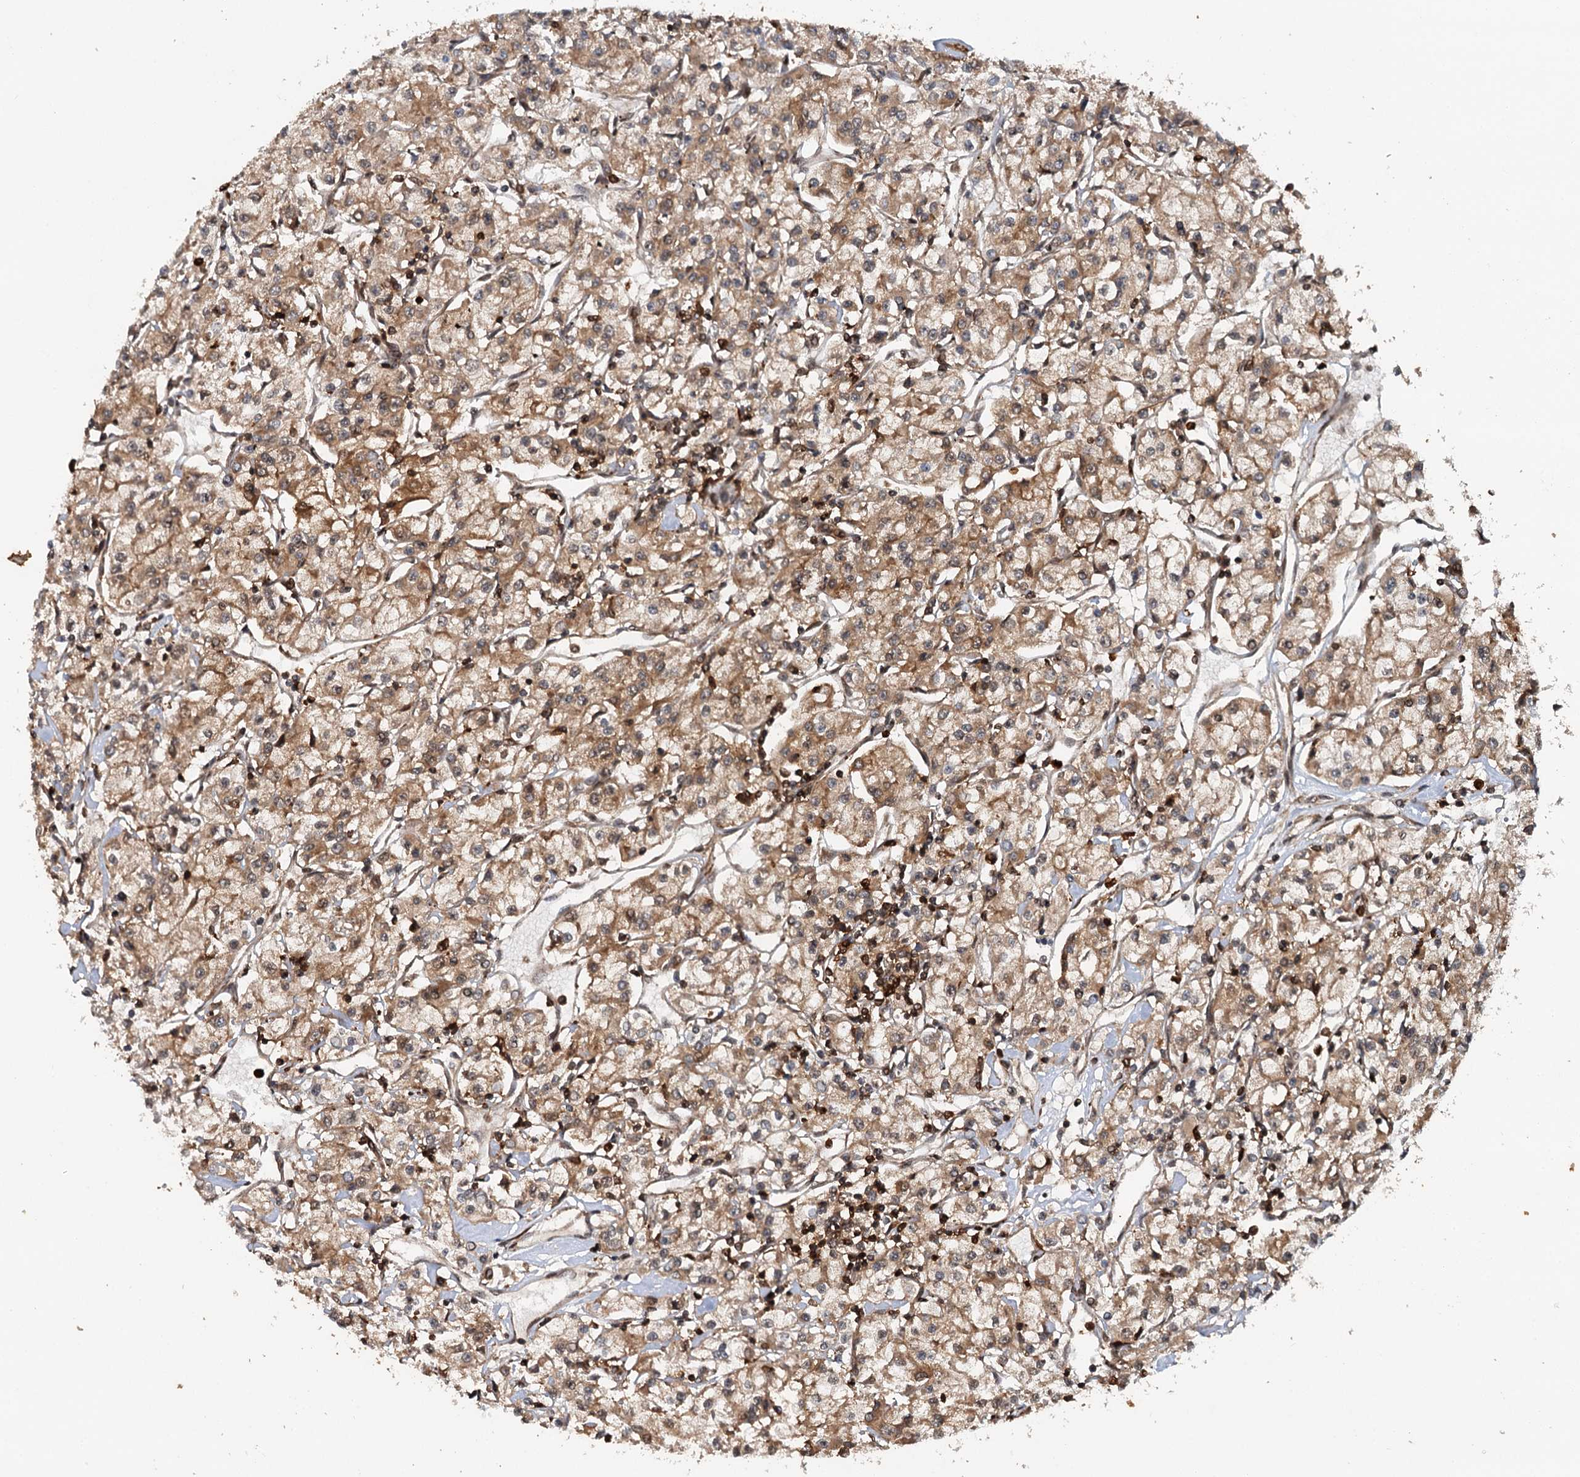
{"staining": {"intensity": "moderate", "quantity": ">75%", "location": "cytoplasmic/membranous"}, "tissue": "renal cancer", "cell_type": "Tumor cells", "image_type": "cancer", "snomed": [{"axis": "morphology", "description": "Adenocarcinoma, NOS"}, {"axis": "topography", "description": "Kidney"}], "caption": "Adenocarcinoma (renal) was stained to show a protein in brown. There is medium levels of moderate cytoplasmic/membranous positivity in approximately >75% of tumor cells.", "gene": "STUB1", "patient": {"sex": "female", "age": 59}}